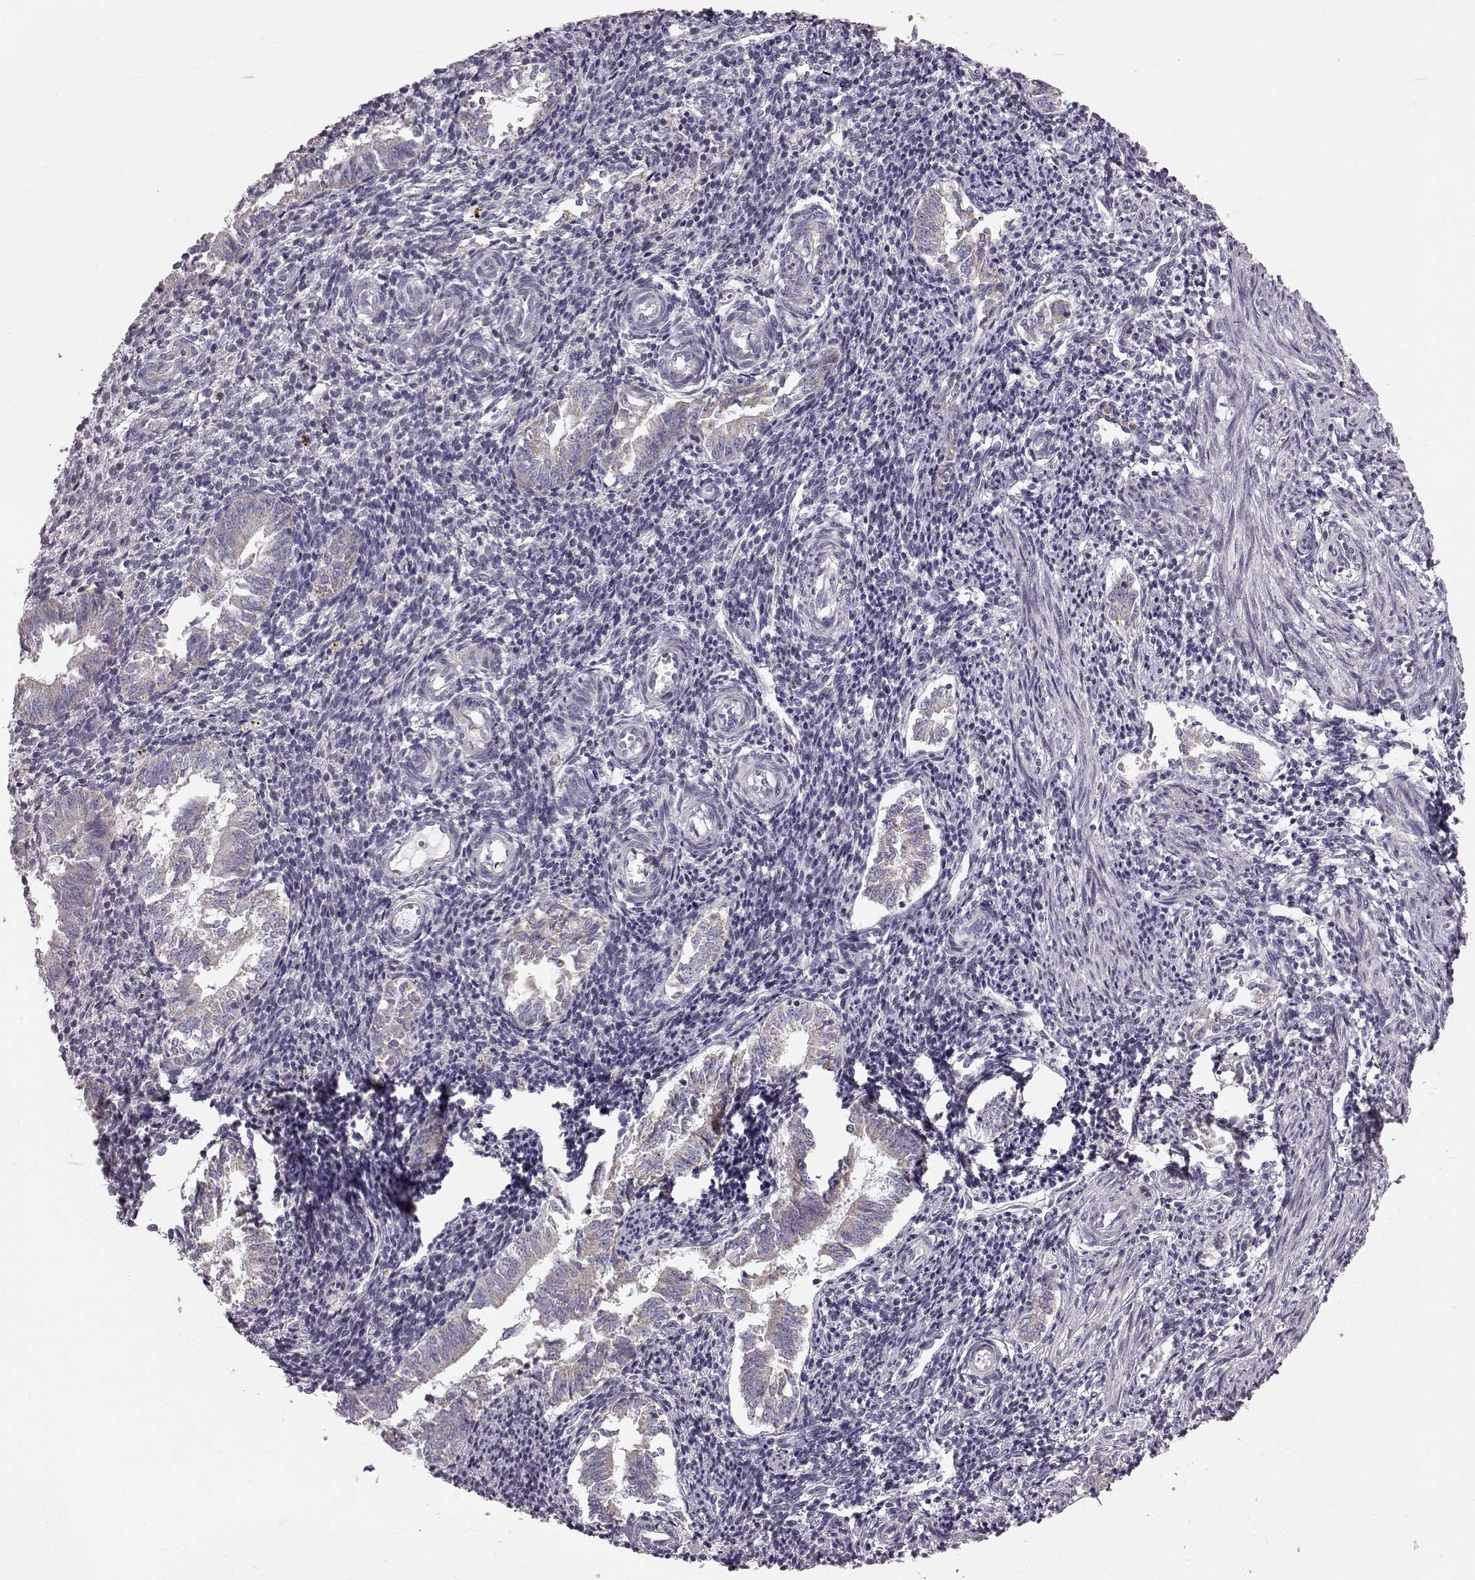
{"staining": {"intensity": "negative", "quantity": "none", "location": "none"}, "tissue": "endometrium", "cell_type": "Cells in endometrial stroma", "image_type": "normal", "snomed": [{"axis": "morphology", "description": "Normal tissue, NOS"}, {"axis": "topography", "description": "Endometrium"}], "caption": "Immunohistochemistry of benign human endometrium demonstrates no expression in cells in endometrial stroma.", "gene": "ATP5MF", "patient": {"sex": "female", "age": 25}}